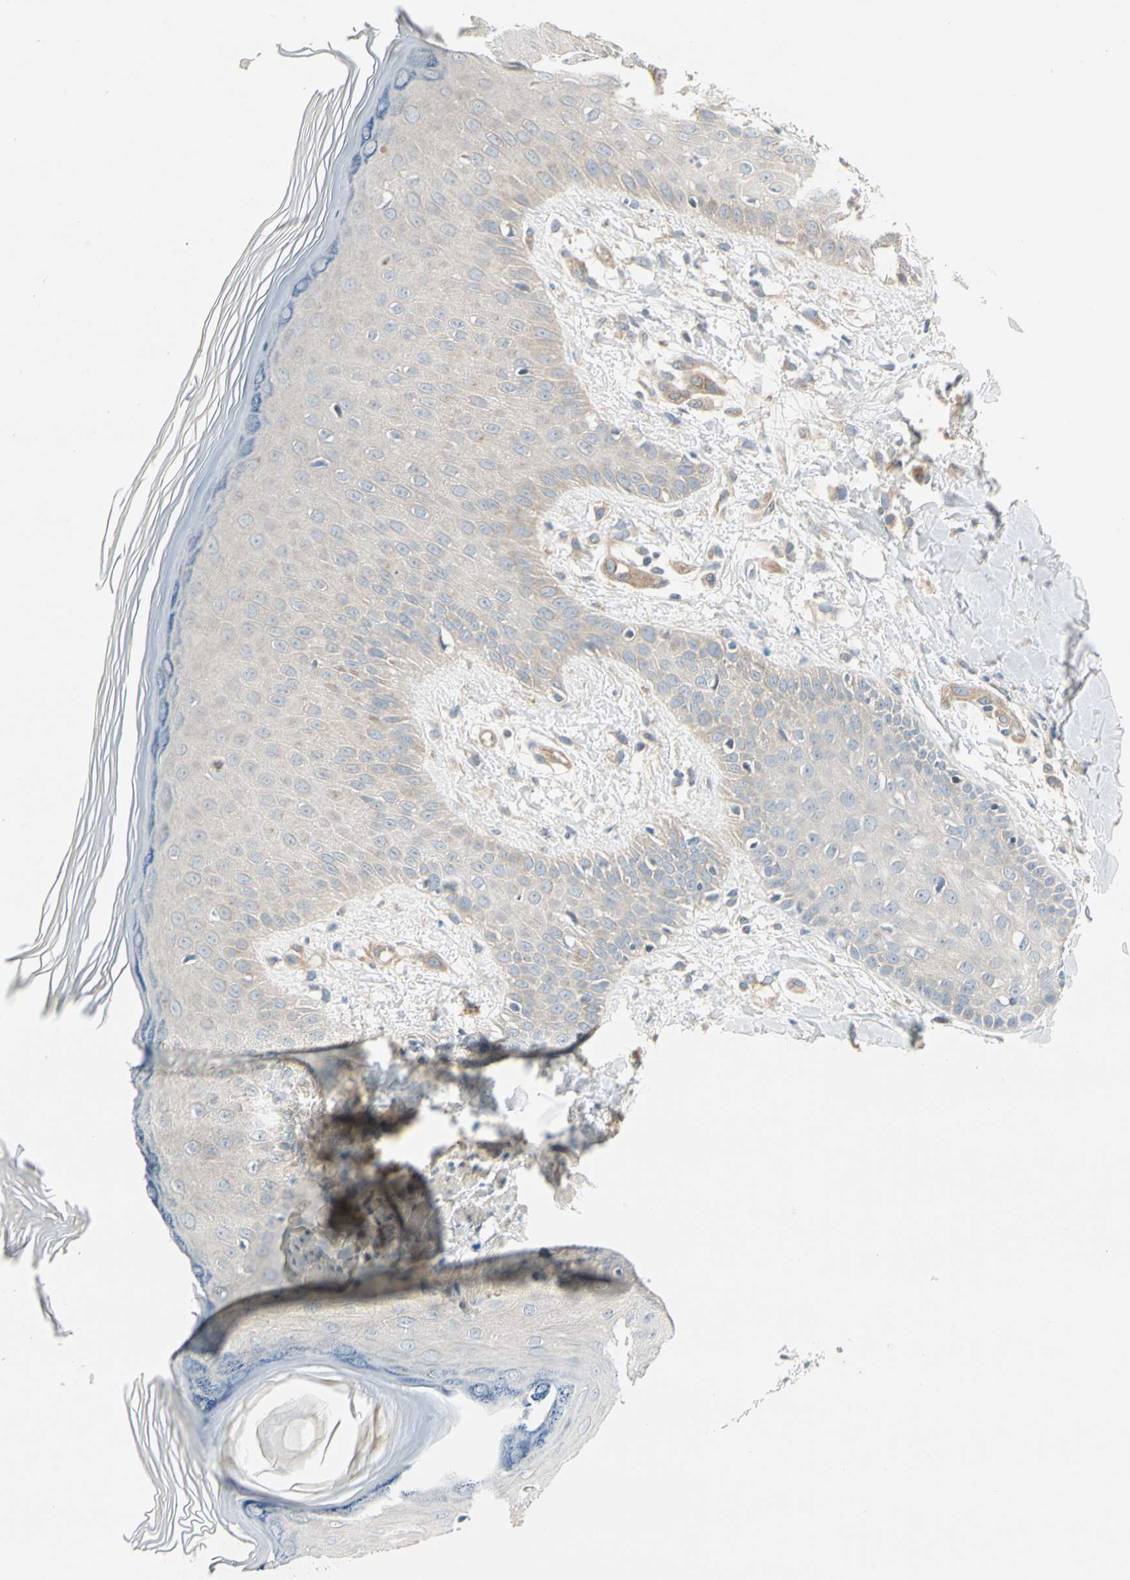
{"staining": {"intensity": "moderate", "quantity": ">75%", "location": "cytoplasmic/membranous"}, "tissue": "skin", "cell_type": "Epidermal cells", "image_type": "normal", "snomed": [{"axis": "morphology", "description": "Normal tissue, NOS"}, {"axis": "morphology", "description": "Inflammation, NOS"}, {"axis": "topography", "description": "Soft tissue"}, {"axis": "topography", "description": "Anal"}], "caption": "A medium amount of moderate cytoplasmic/membranous staining is appreciated in approximately >75% of epidermal cells in unremarkable skin. The staining was performed using DAB (3,3'-diaminobenzidine), with brown indicating positive protein expression. Nuclei are stained blue with hematoxylin.", "gene": "ROCK2", "patient": {"sex": "female", "age": 15}}